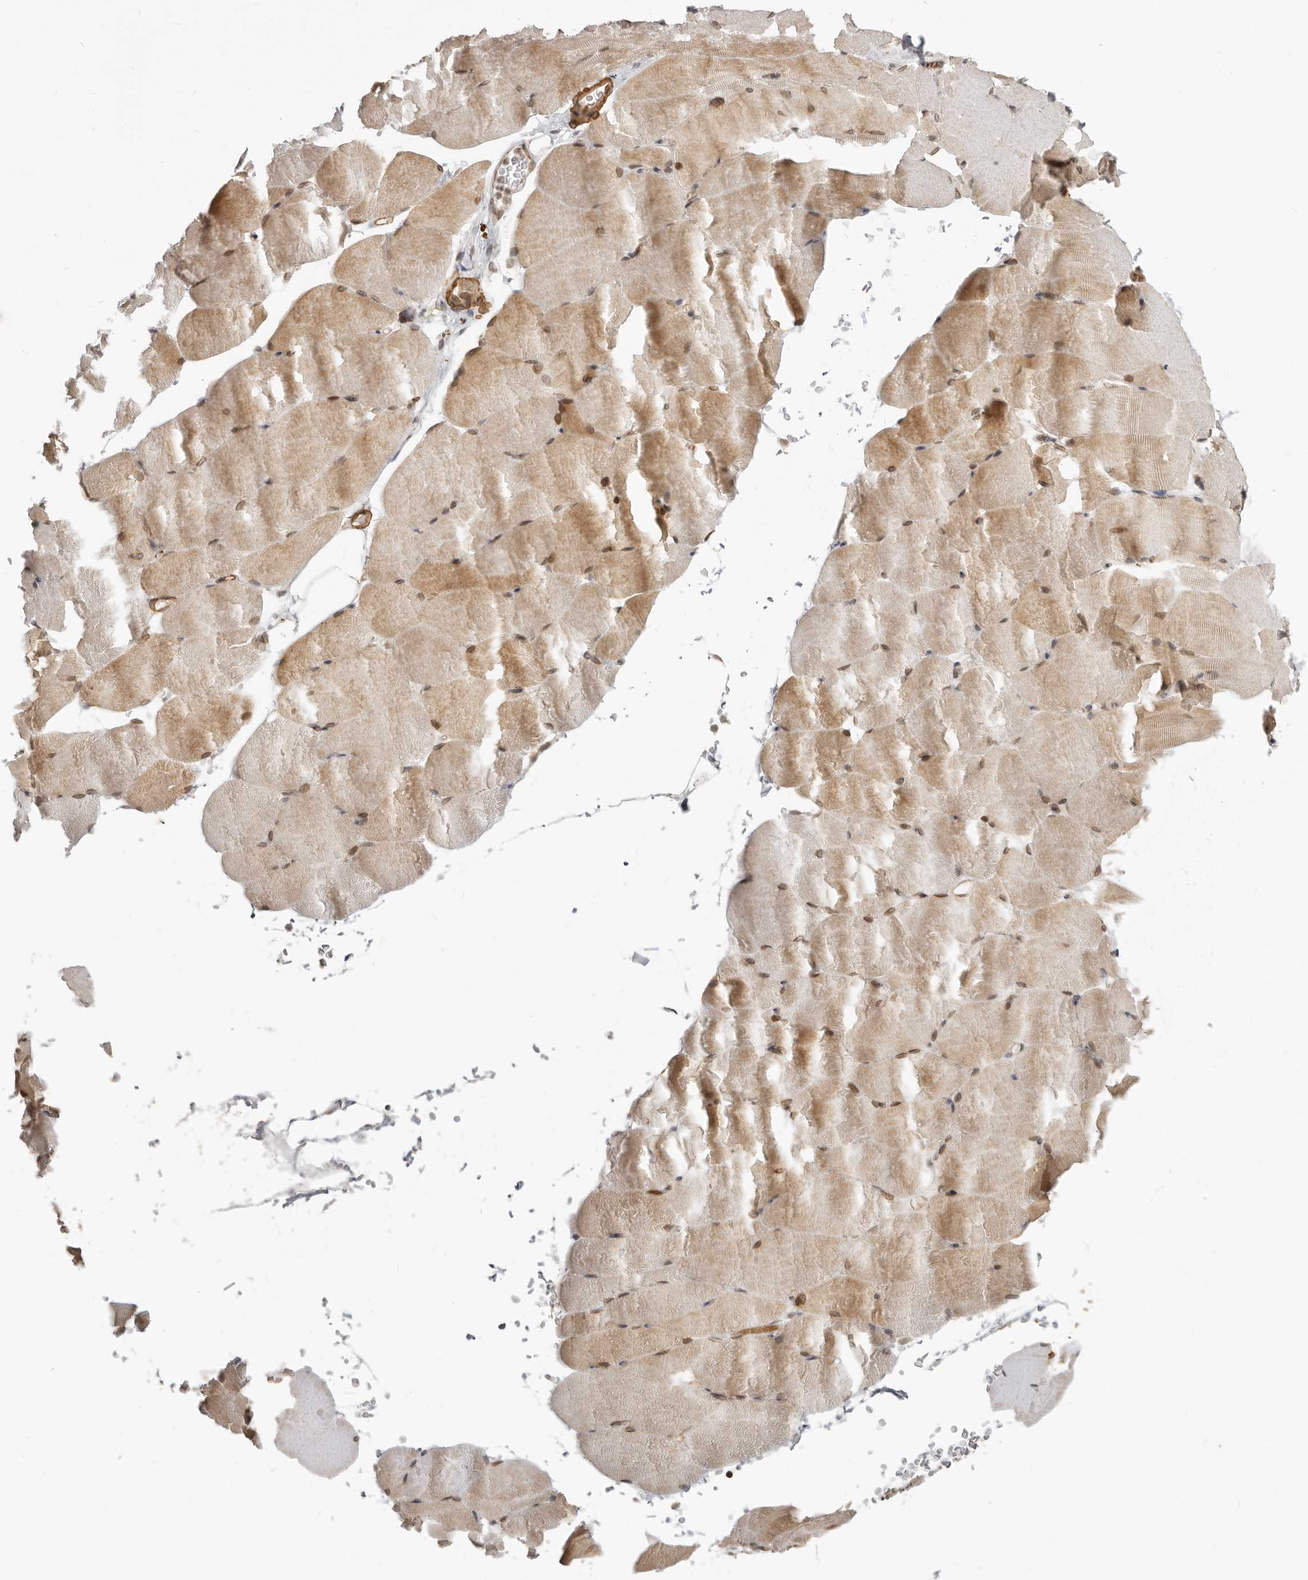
{"staining": {"intensity": "moderate", "quantity": "25%-75%", "location": "cytoplasmic/membranous,nuclear"}, "tissue": "skeletal muscle", "cell_type": "Myocytes", "image_type": "normal", "snomed": [{"axis": "morphology", "description": "Normal tissue, NOS"}, {"axis": "topography", "description": "Skeletal muscle"}, {"axis": "topography", "description": "Parathyroid gland"}], "caption": "A photomicrograph showing moderate cytoplasmic/membranous,nuclear positivity in about 25%-75% of myocytes in unremarkable skeletal muscle, as visualized by brown immunohistochemical staining.", "gene": "NUP153", "patient": {"sex": "female", "age": 37}}